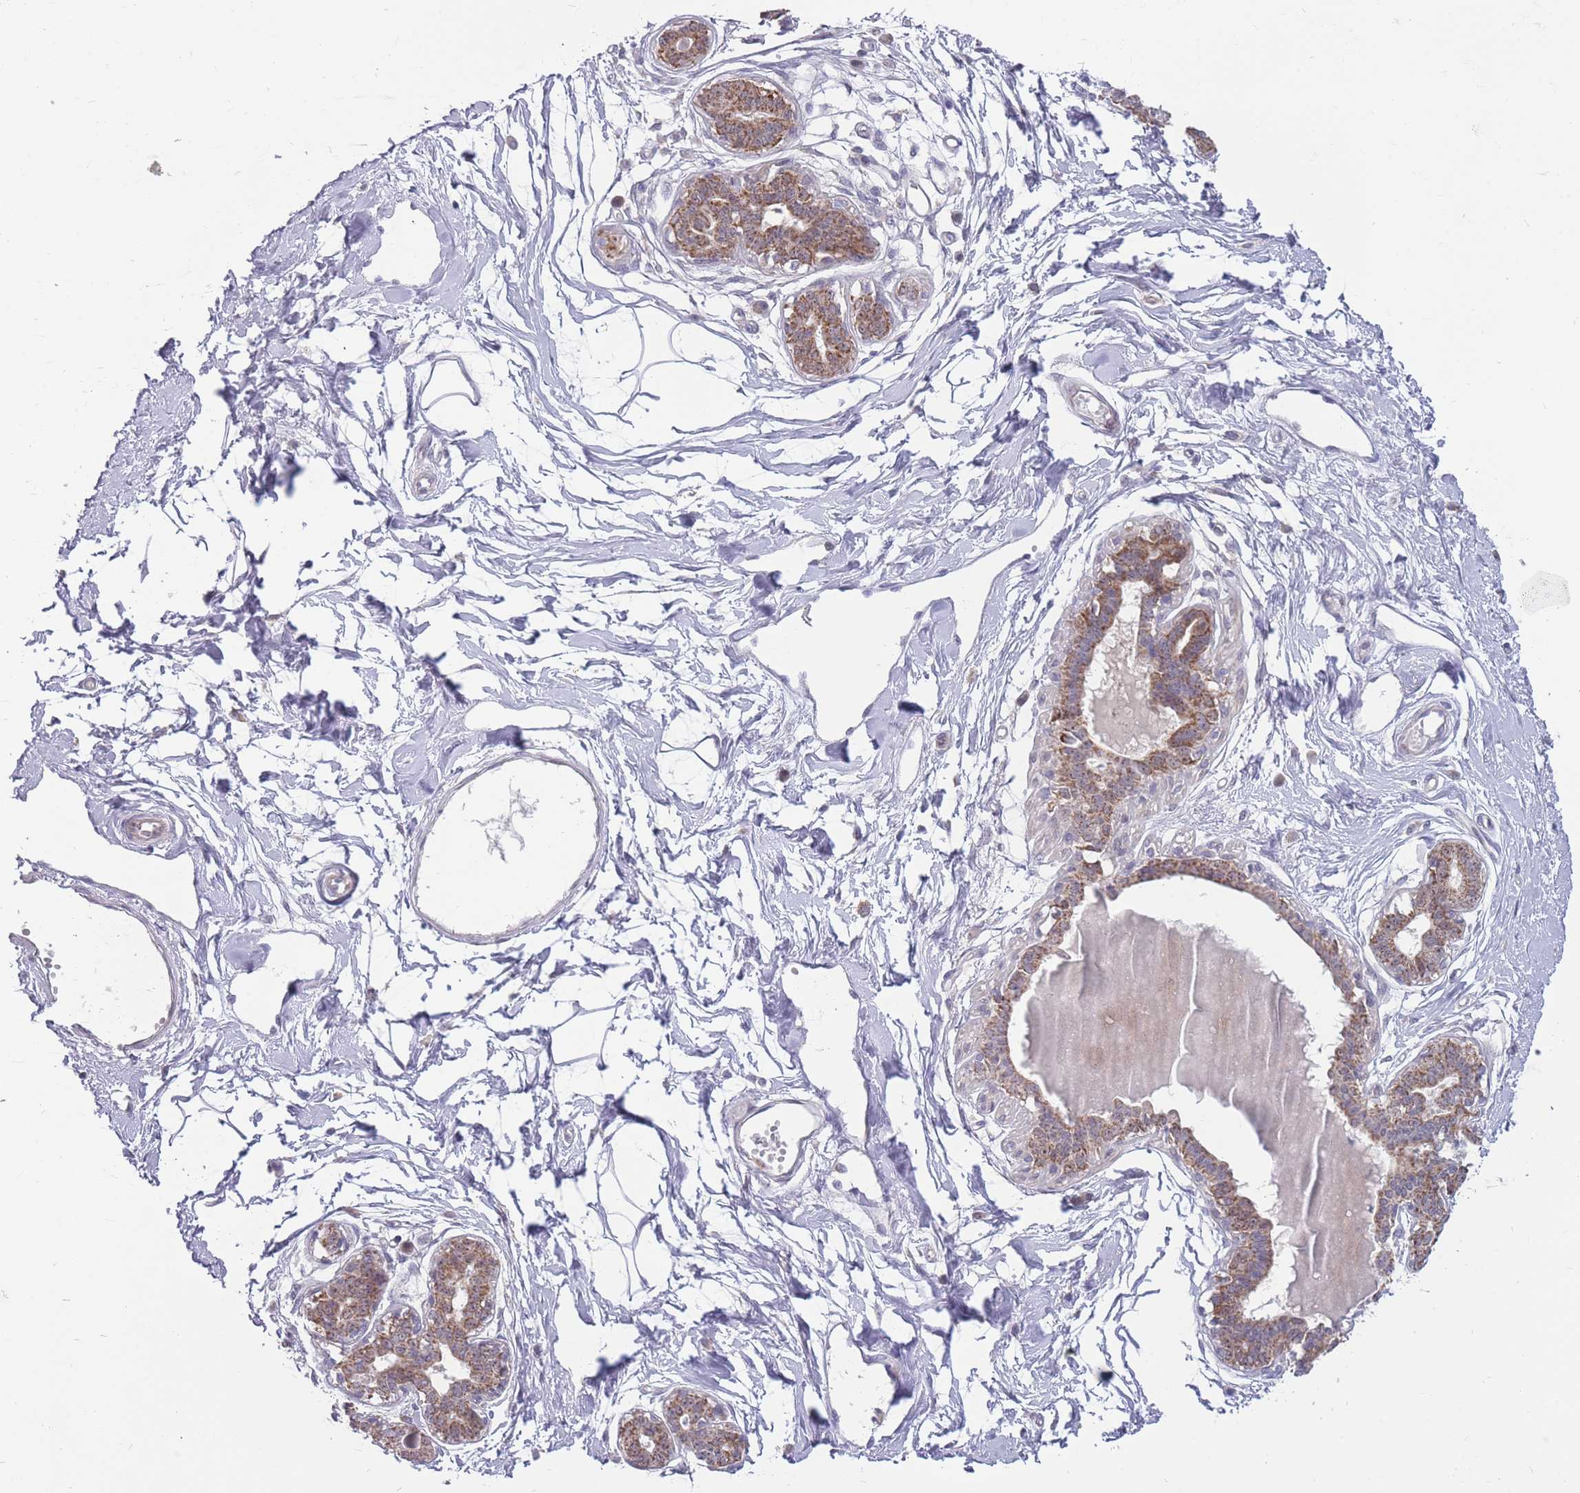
{"staining": {"intensity": "negative", "quantity": "none", "location": "none"}, "tissue": "breast", "cell_type": "Adipocytes", "image_type": "normal", "snomed": [{"axis": "morphology", "description": "Normal tissue, NOS"}, {"axis": "topography", "description": "Breast"}], "caption": "Immunohistochemistry (IHC) photomicrograph of normal breast: human breast stained with DAB (3,3'-diaminobenzidine) demonstrates no significant protein staining in adipocytes. Nuclei are stained in blue.", "gene": "MCIDAS", "patient": {"sex": "female", "age": 45}}